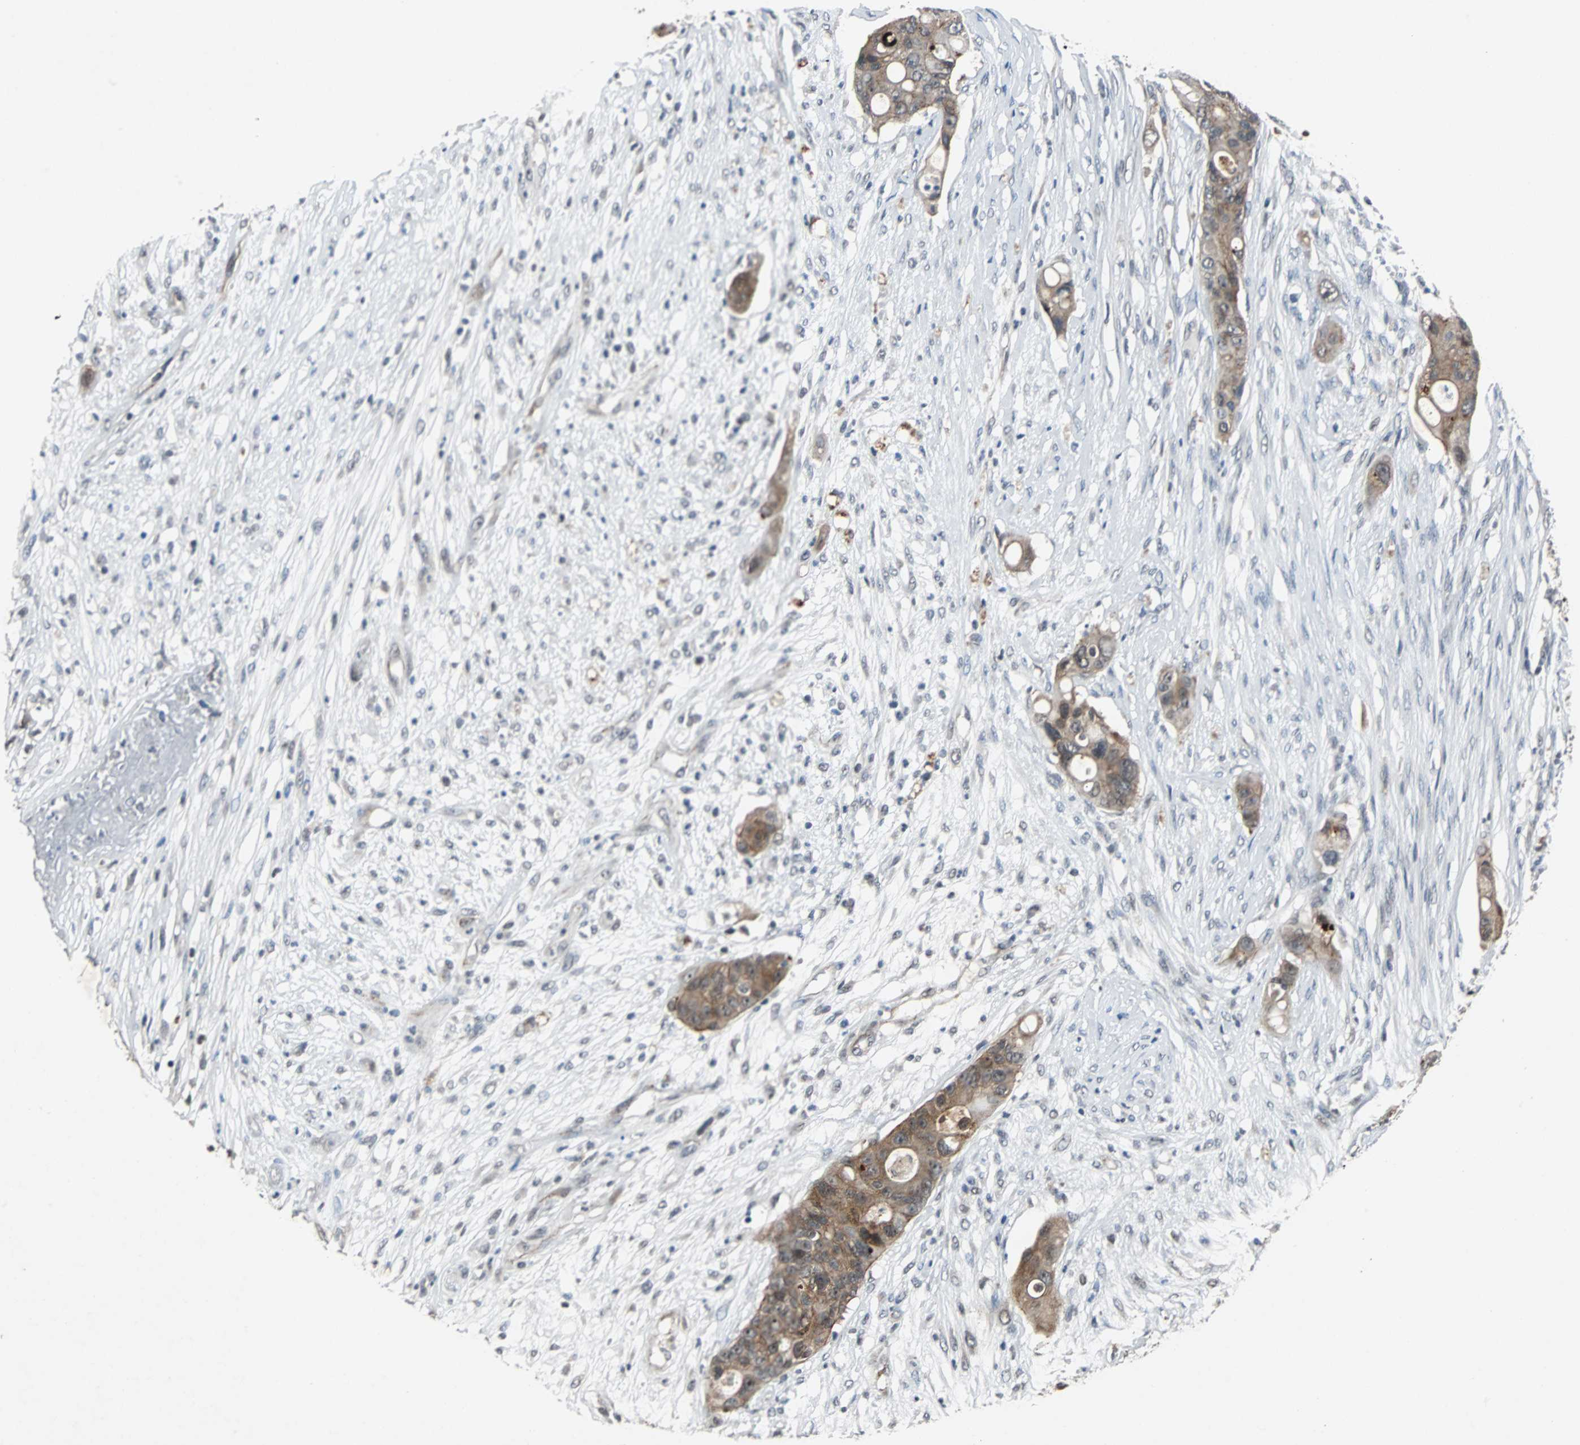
{"staining": {"intensity": "moderate", "quantity": ">75%", "location": "cytoplasmic/membranous"}, "tissue": "colorectal cancer", "cell_type": "Tumor cells", "image_type": "cancer", "snomed": [{"axis": "morphology", "description": "Adenocarcinoma, NOS"}, {"axis": "topography", "description": "Colon"}], "caption": "This photomicrograph shows immunohistochemistry (IHC) staining of colorectal cancer, with medium moderate cytoplasmic/membranous positivity in about >75% of tumor cells.", "gene": "LSR", "patient": {"sex": "female", "age": 57}}